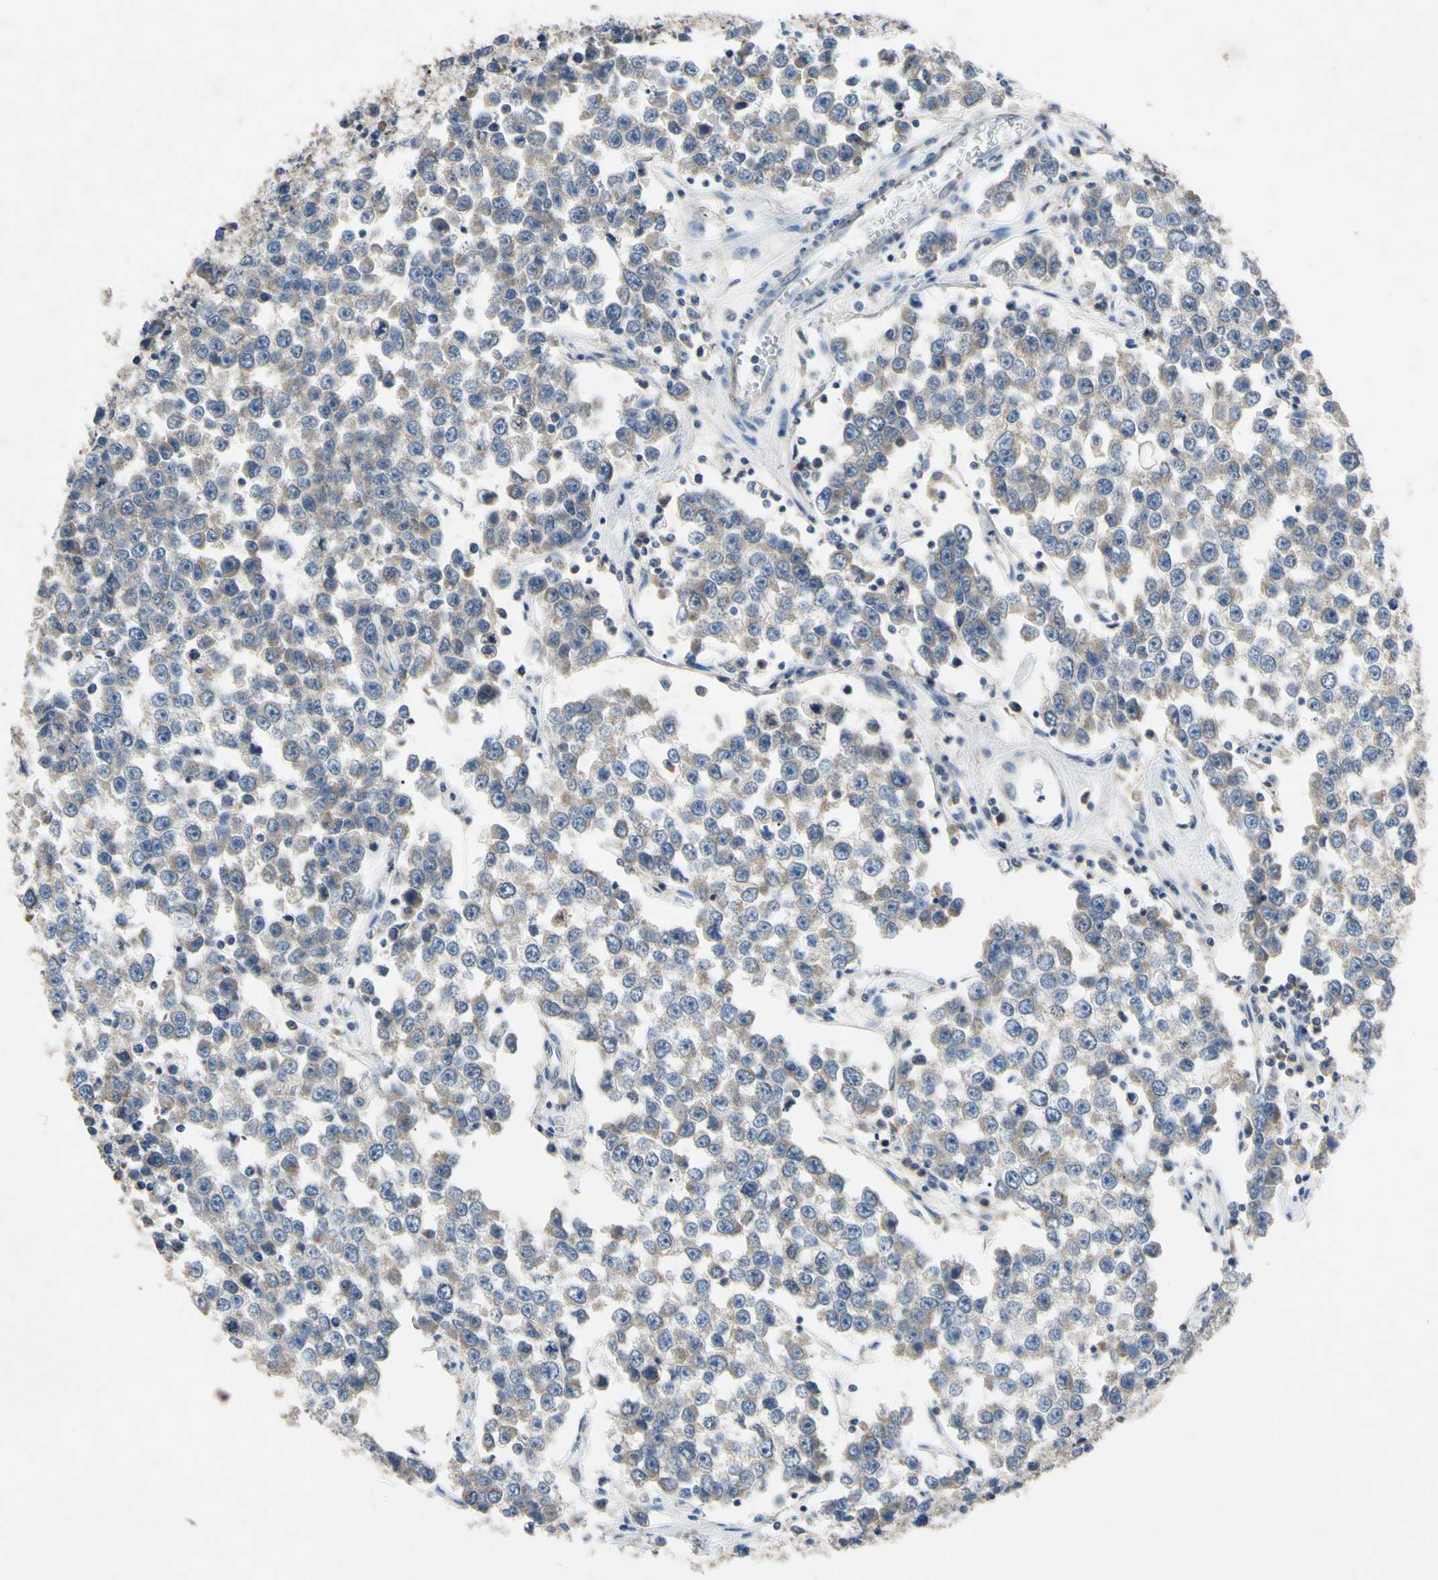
{"staining": {"intensity": "weak", "quantity": "25%-75%", "location": "cytoplasmic/membranous"}, "tissue": "testis cancer", "cell_type": "Tumor cells", "image_type": "cancer", "snomed": [{"axis": "morphology", "description": "Seminoma, NOS"}, {"axis": "morphology", "description": "Carcinoma, Embryonal, NOS"}, {"axis": "topography", "description": "Testis"}], "caption": "Weak cytoplasmic/membranous staining is appreciated in about 25%-75% of tumor cells in seminoma (testis). The protein is stained brown, and the nuclei are stained in blue (DAB IHC with brightfield microscopy, high magnification).", "gene": "PNKD", "patient": {"sex": "male", "age": 52}}